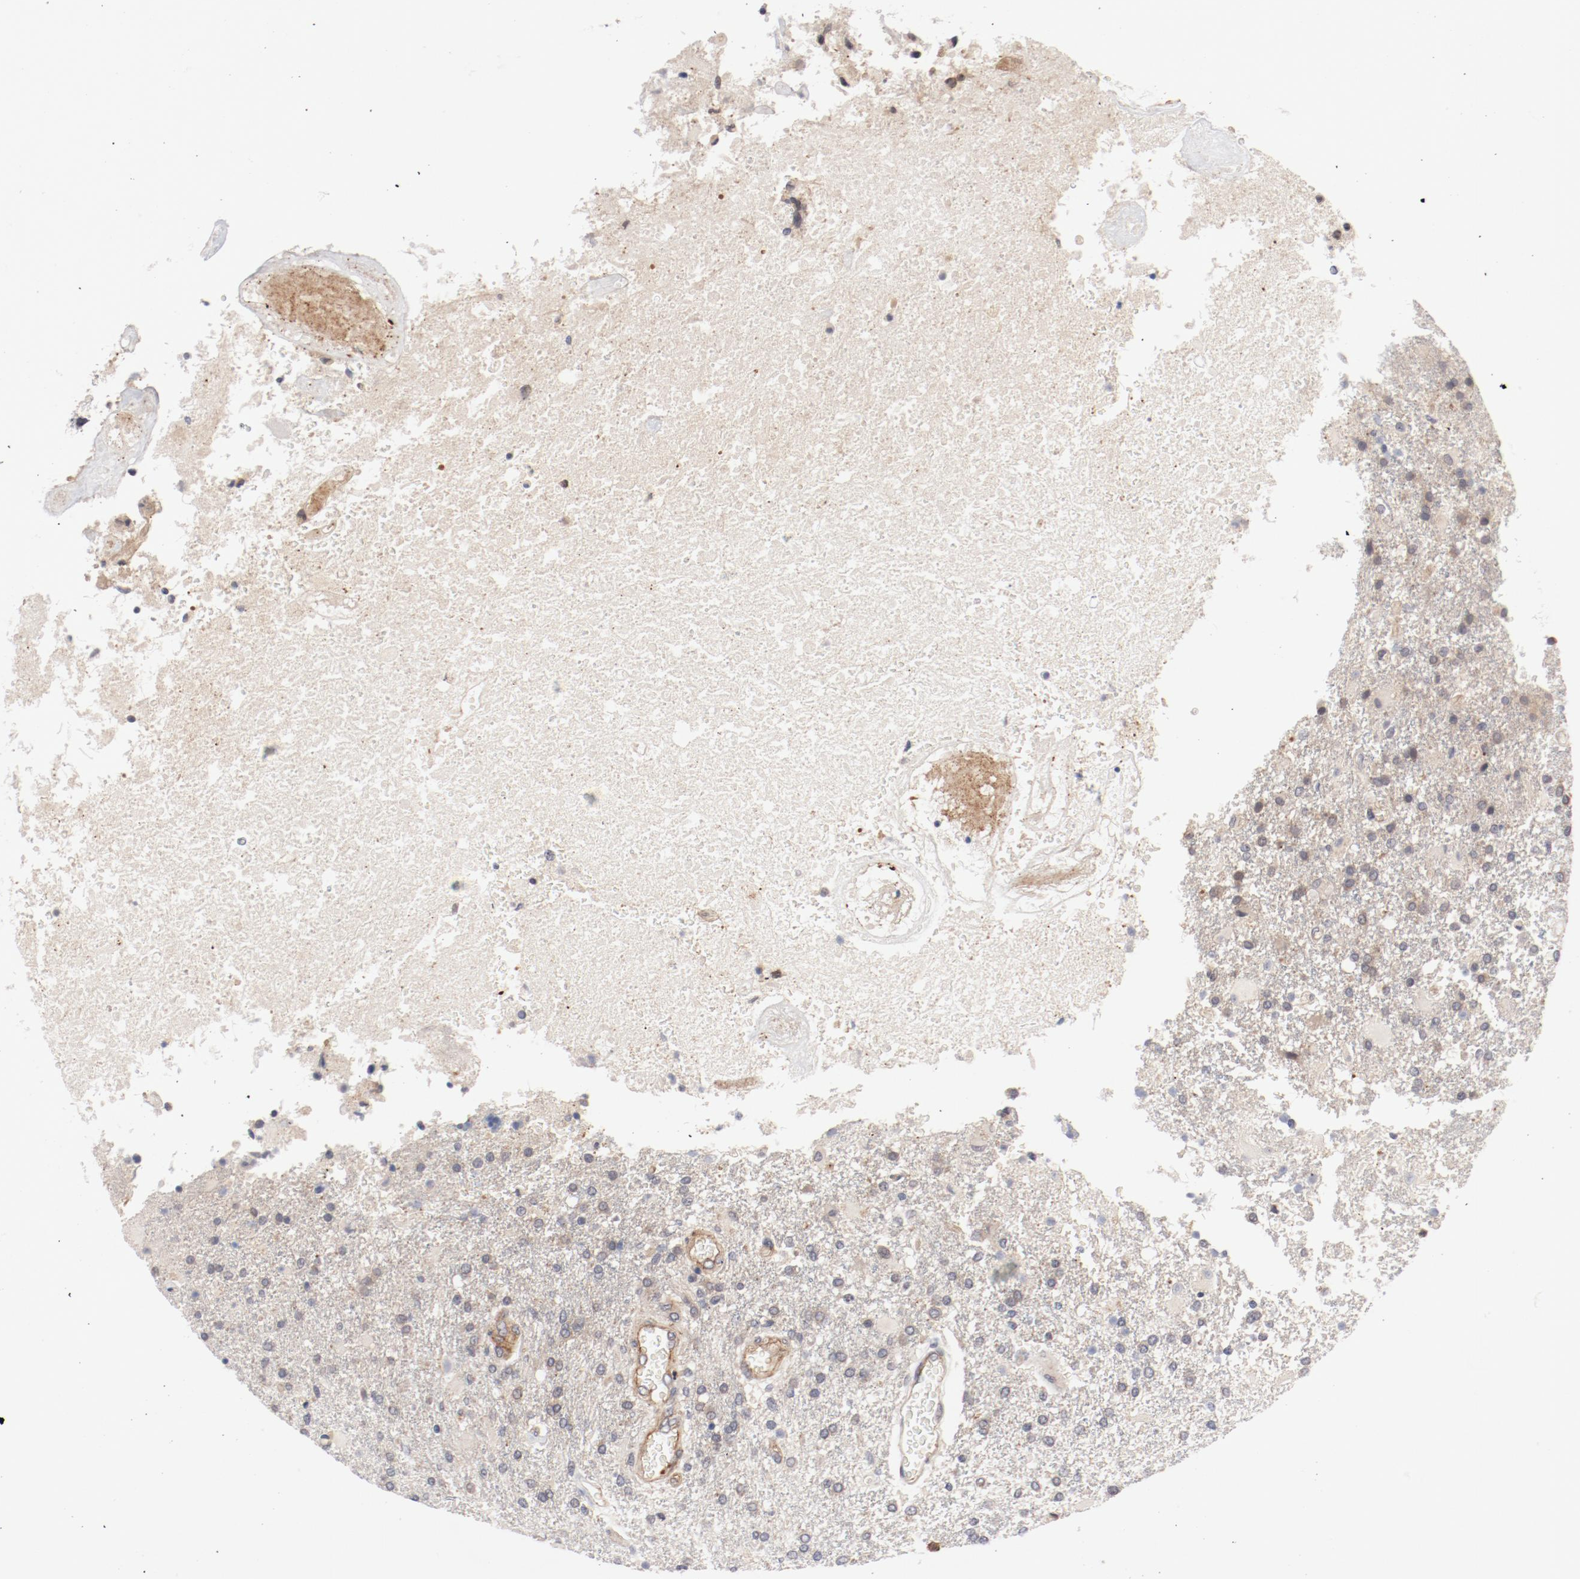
{"staining": {"intensity": "weak", "quantity": "<25%", "location": "cytoplasmic/membranous"}, "tissue": "glioma", "cell_type": "Tumor cells", "image_type": "cancer", "snomed": [{"axis": "morphology", "description": "Glioma, malignant, High grade"}, {"axis": "topography", "description": "Cerebral cortex"}], "caption": "Immunohistochemistry (IHC) of human malignant glioma (high-grade) displays no expression in tumor cells. Nuclei are stained in blue.", "gene": "ZNF267", "patient": {"sex": "male", "age": 79}}